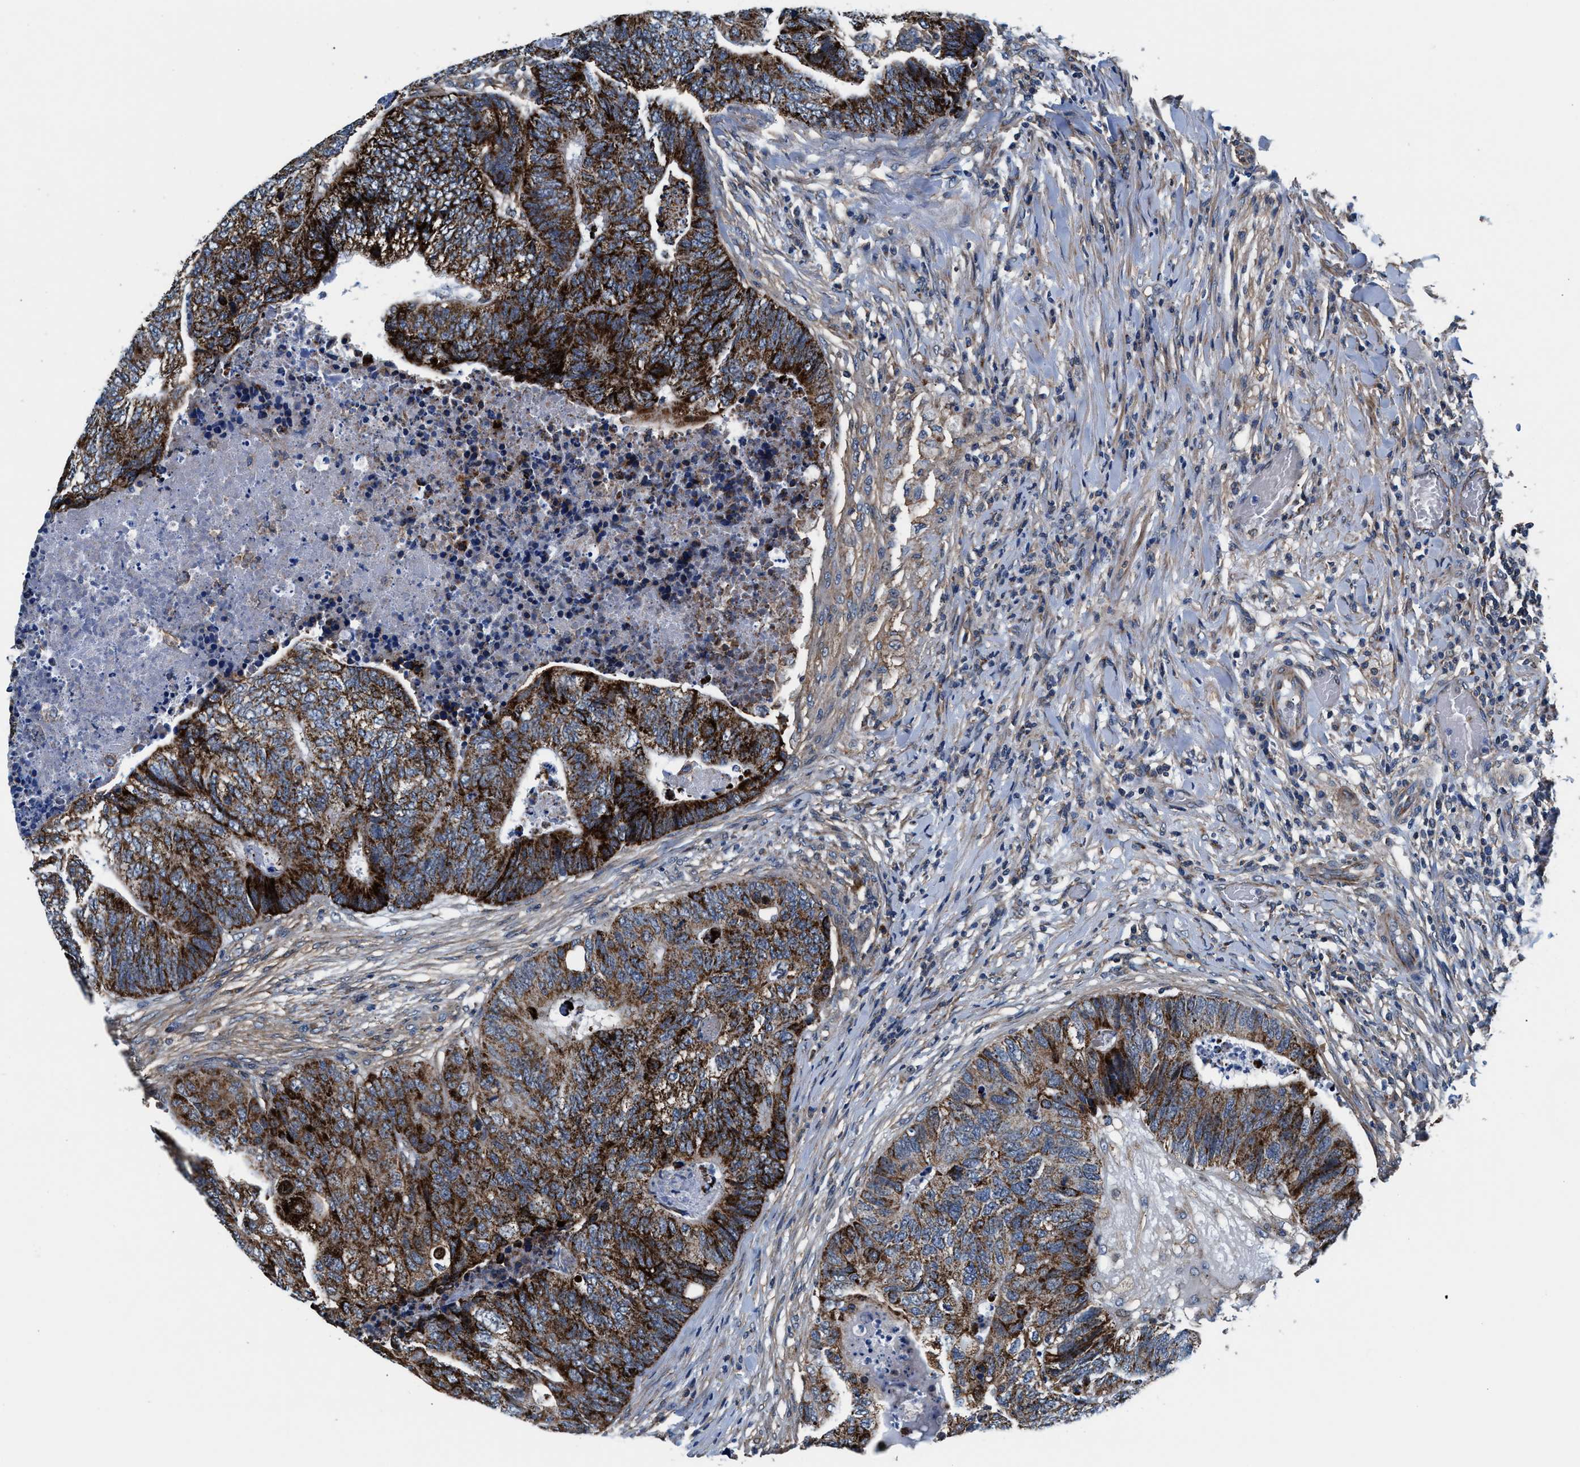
{"staining": {"intensity": "strong", "quantity": ">75%", "location": "cytoplasmic/membranous"}, "tissue": "colorectal cancer", "cell_type": "Tumor cells", "image_type": "cancer", "snomed": [{"axis": "morphology", "description": "Adenocarcinoma, NOS"}, {"axis": "topography", "description": "Colon"}], "caption": "Protein expression analysis of colorectal cancer (adenocarcinoma) shows strong cytoplasmic/membranous positivity in about >75% of tumor cells.", "gene": "NKTR", "patient": {"sex": "female", "age": 67}}